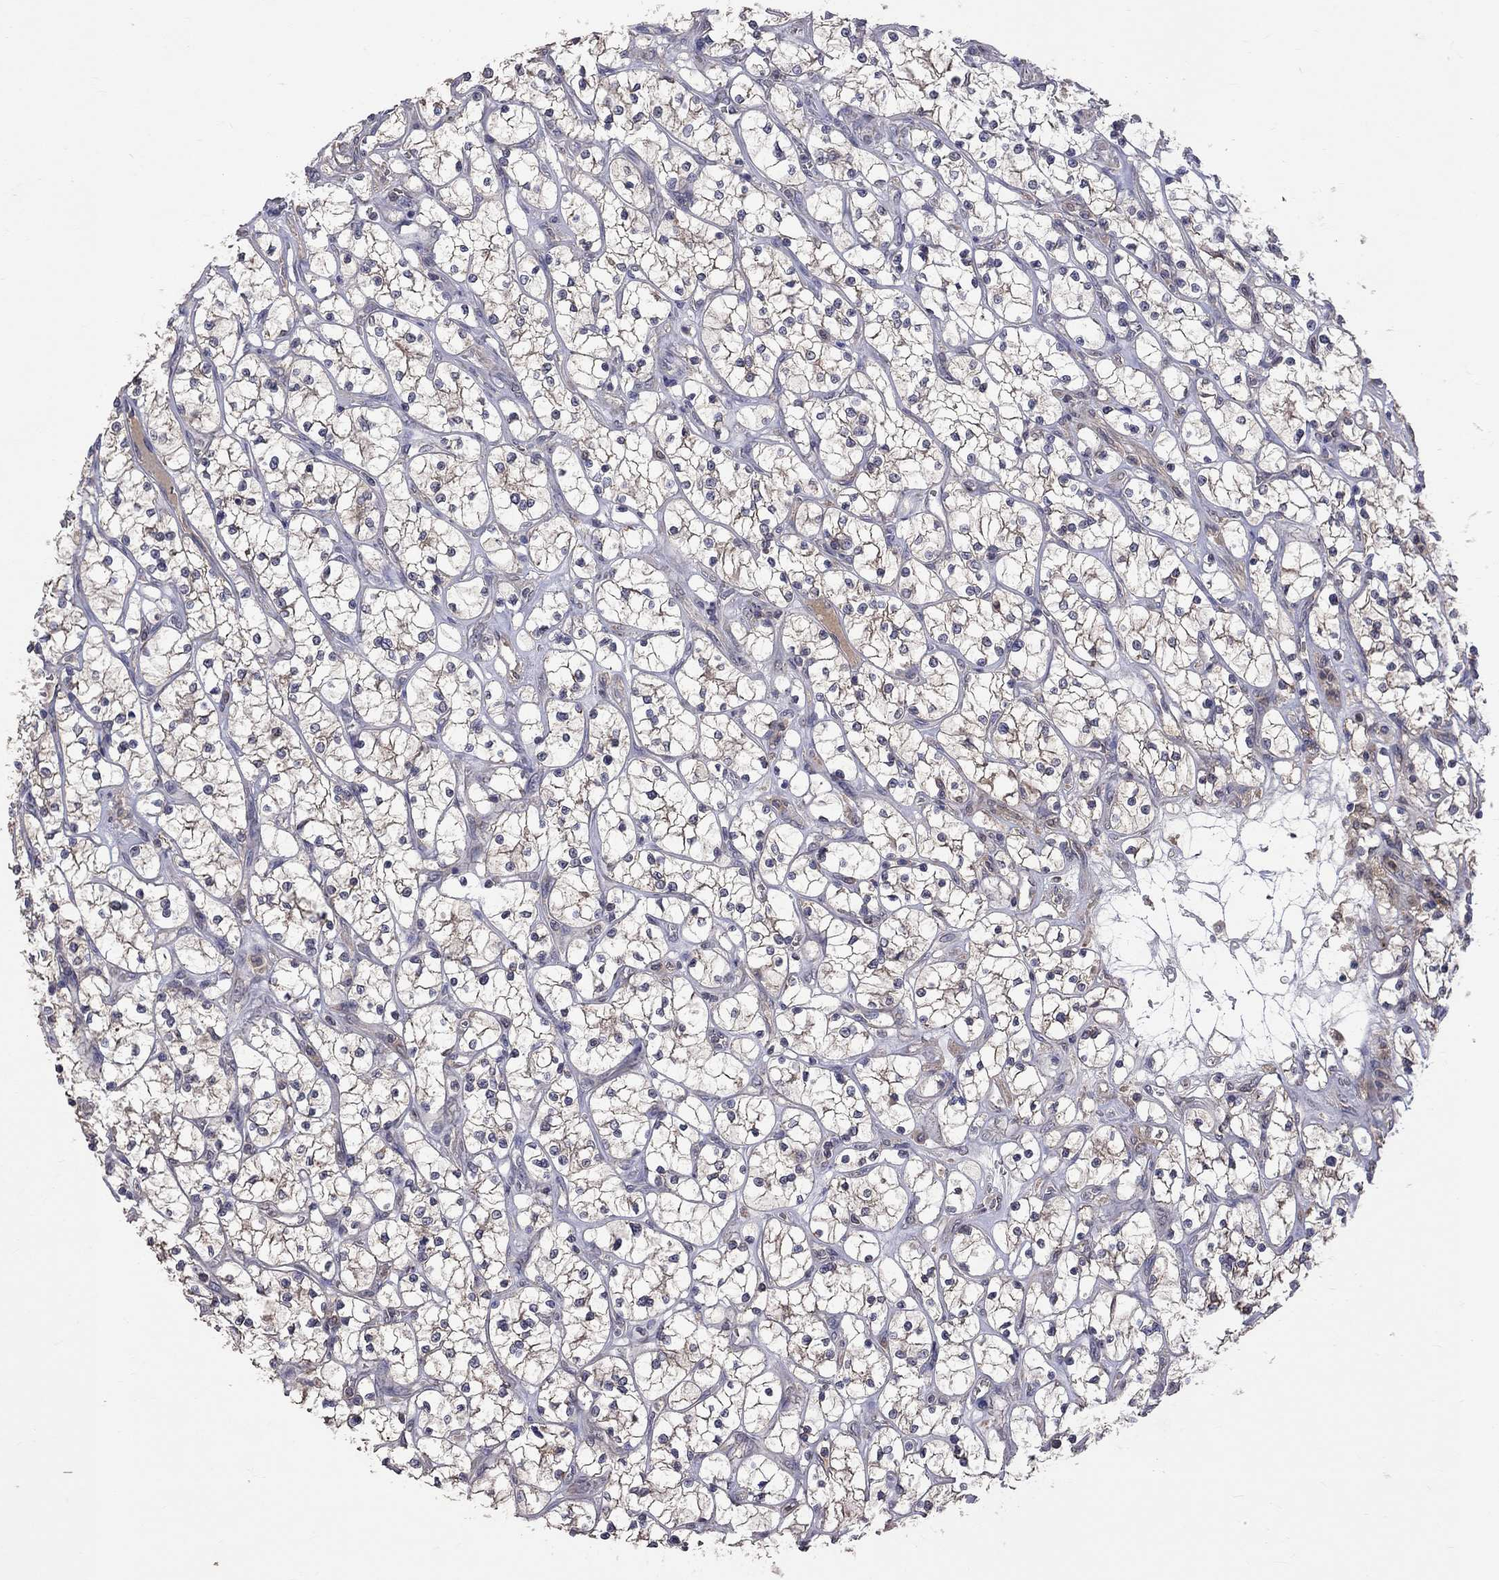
{"staining": {"intensity": "moderate", "quantity": ">75%", "location": "cytoplasmic/membranous"}, "tissue": "renal cancer", "cell_type": "Tumor cells", "image_type": "cancer", "snomed": [{"axis": "morphology", "description": "Adenocarcinoma, NOS"}, {"axis": "topography", "description": "Kidney"}], "caption": "About >75% of tumor cells in human renal adenocarcinoma display moderate cytoplasmic/membranous protein positivity as visualized by brown immunohistochemical staining.", "gene": "HTR6", "patient": {"sex": "female", "age": 64}}